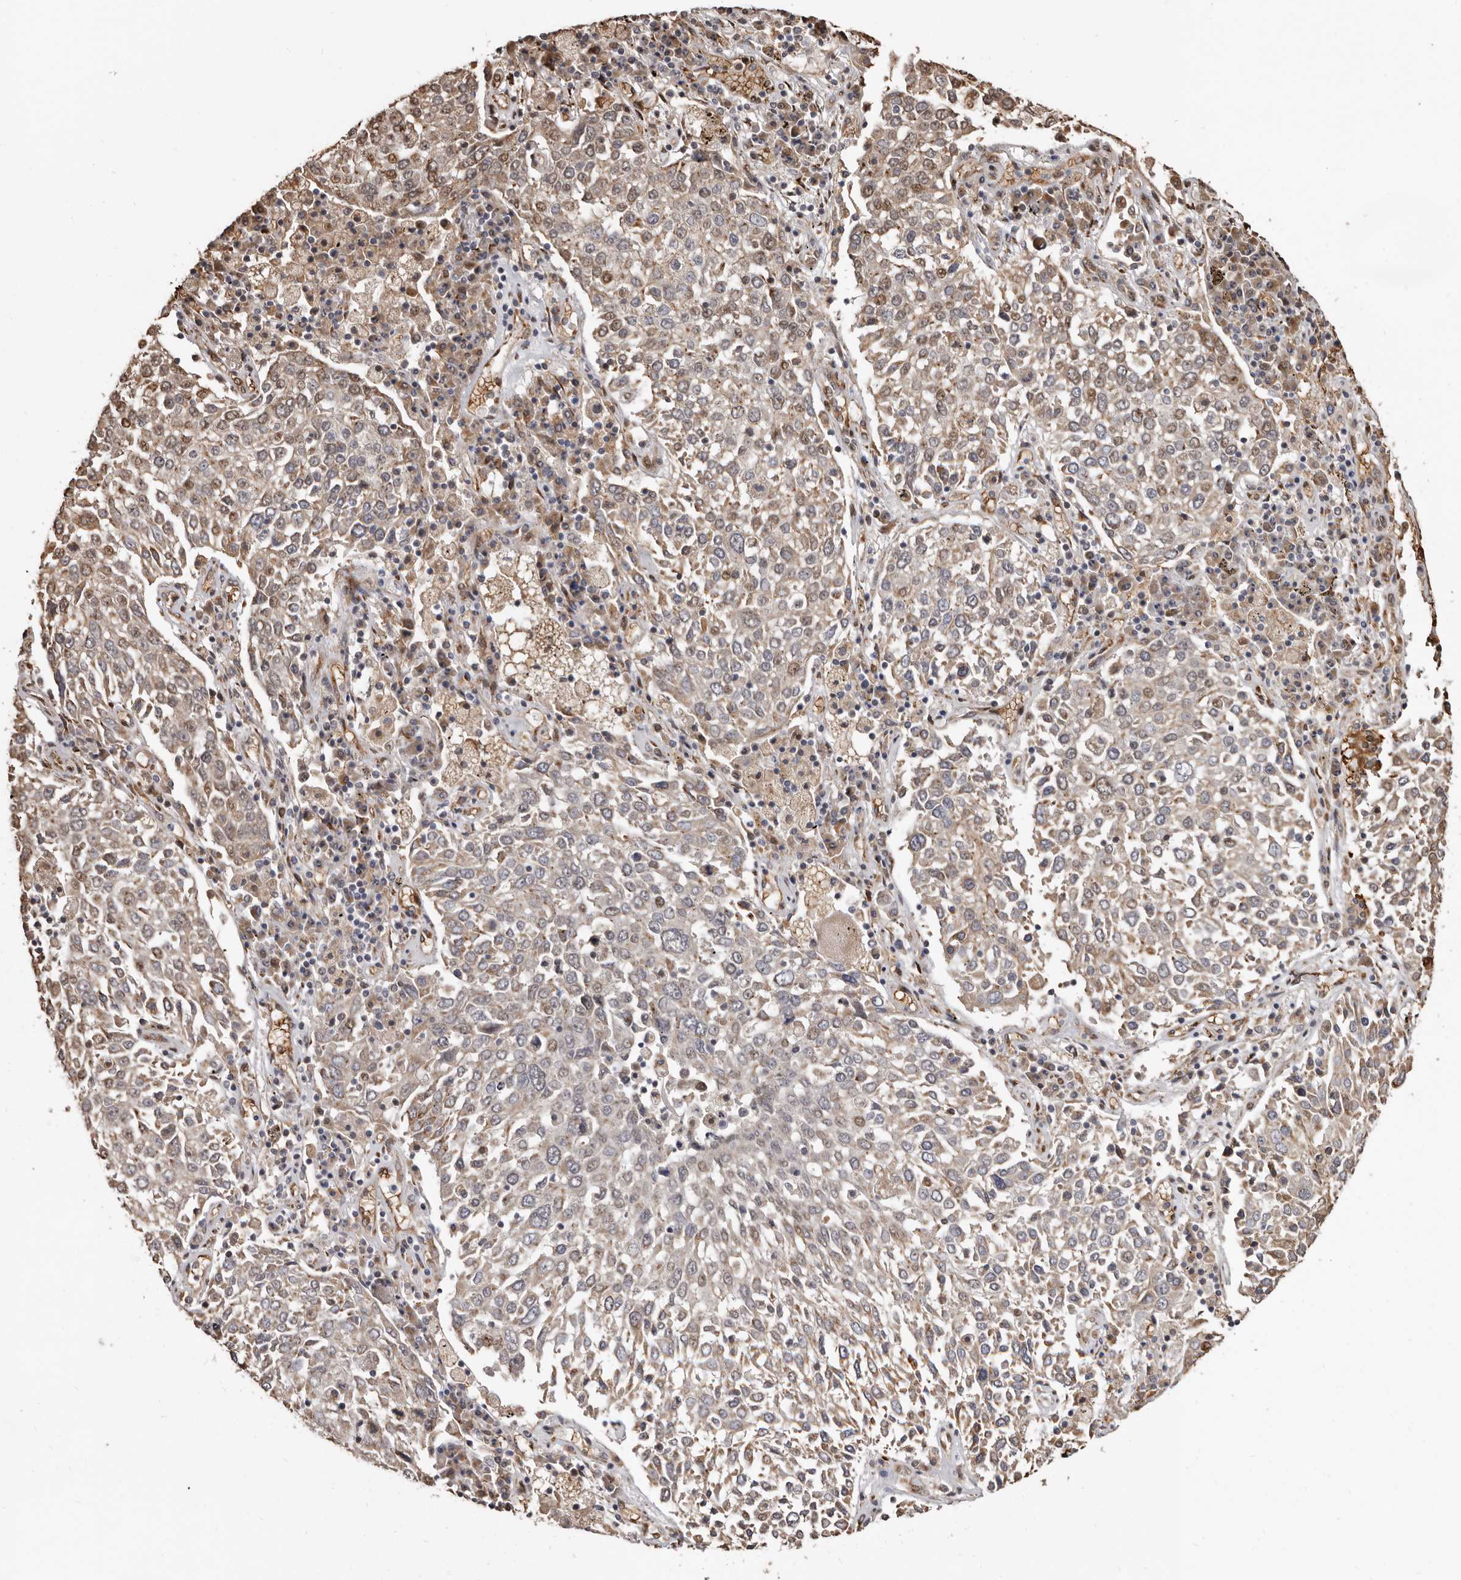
{"staining": {"intensity": "weak", "quantity": "<25%", "location": "cytoplasmic/membranous,nuclear"}, "tissue": "lung cancer", "cell_type": "Tumor cells", "image_type": "cancer", "snomed": [{"axis": "morphology", "description": "Squamous cell carcinoma, NOS"}, {"axis": "topography", "description": "Lung"}], "caption": "This is an IHC photomicrograph of human lung cancer. There is no staining in tumor cells.", "gene": "ENTREP1", "patient": {"sex": "male", "age": 65}}